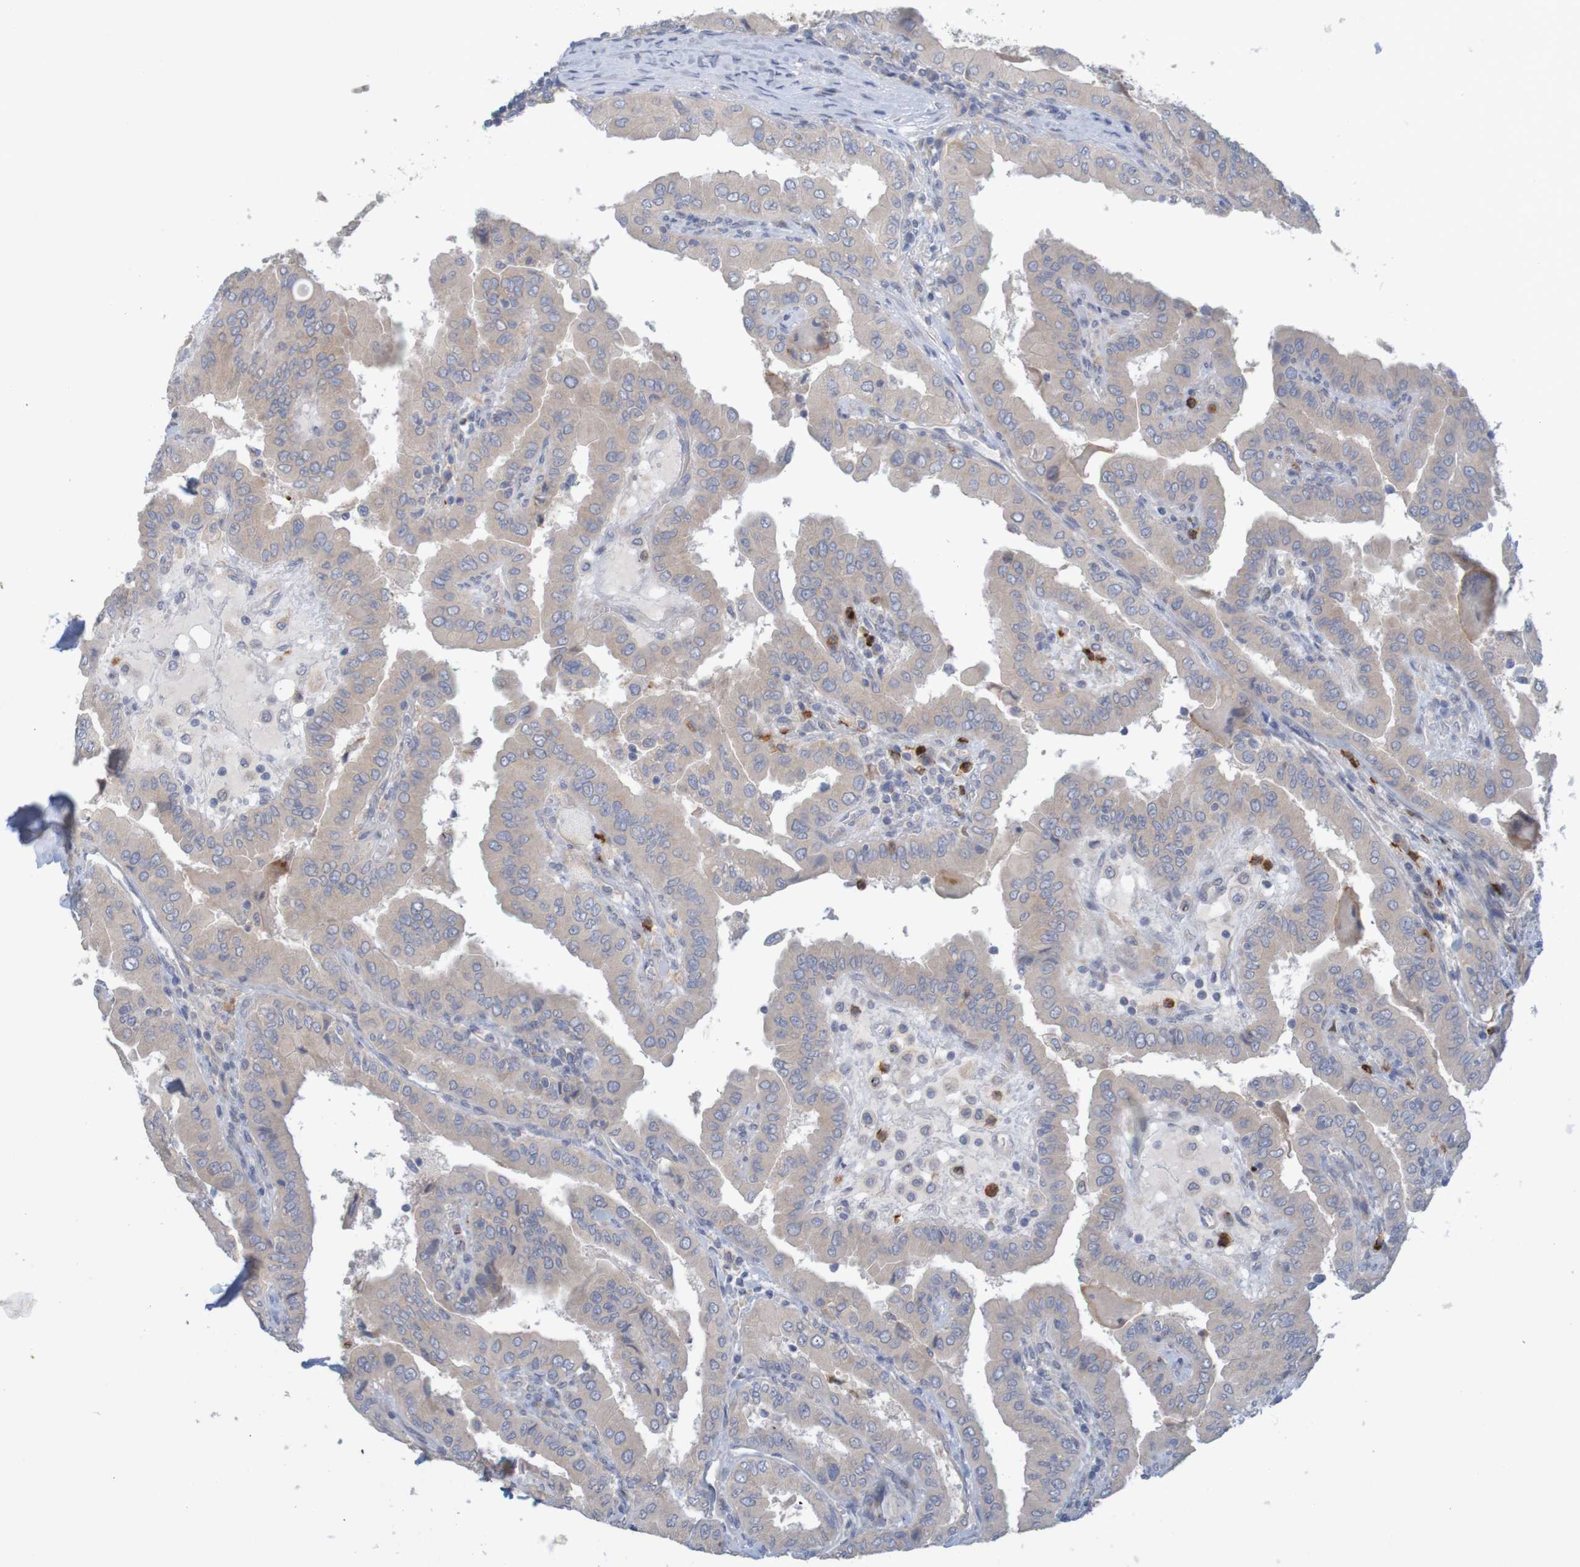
{"staining": {"intensity": "weak", "quantity": "<25%", "location": "cytoplasmic/membranous"}, "tissue": "thyroid cancer", "cell_type": "Tumor cells", "image_type": "cancer", "snomed": [{"axis": "morphology", "description": "Papillary adenocarcinoma, NOS"}, {"axis": "topography", "description": "Thyroid gland"}], "caption": "This is an immunohistochemistry (IHC) photomicrograph of thyroid papillary adenocarcinoma. There is no expression in tumor cells.", "gene": "KRT23", "patient": {"sex": "male", "age": 33}}